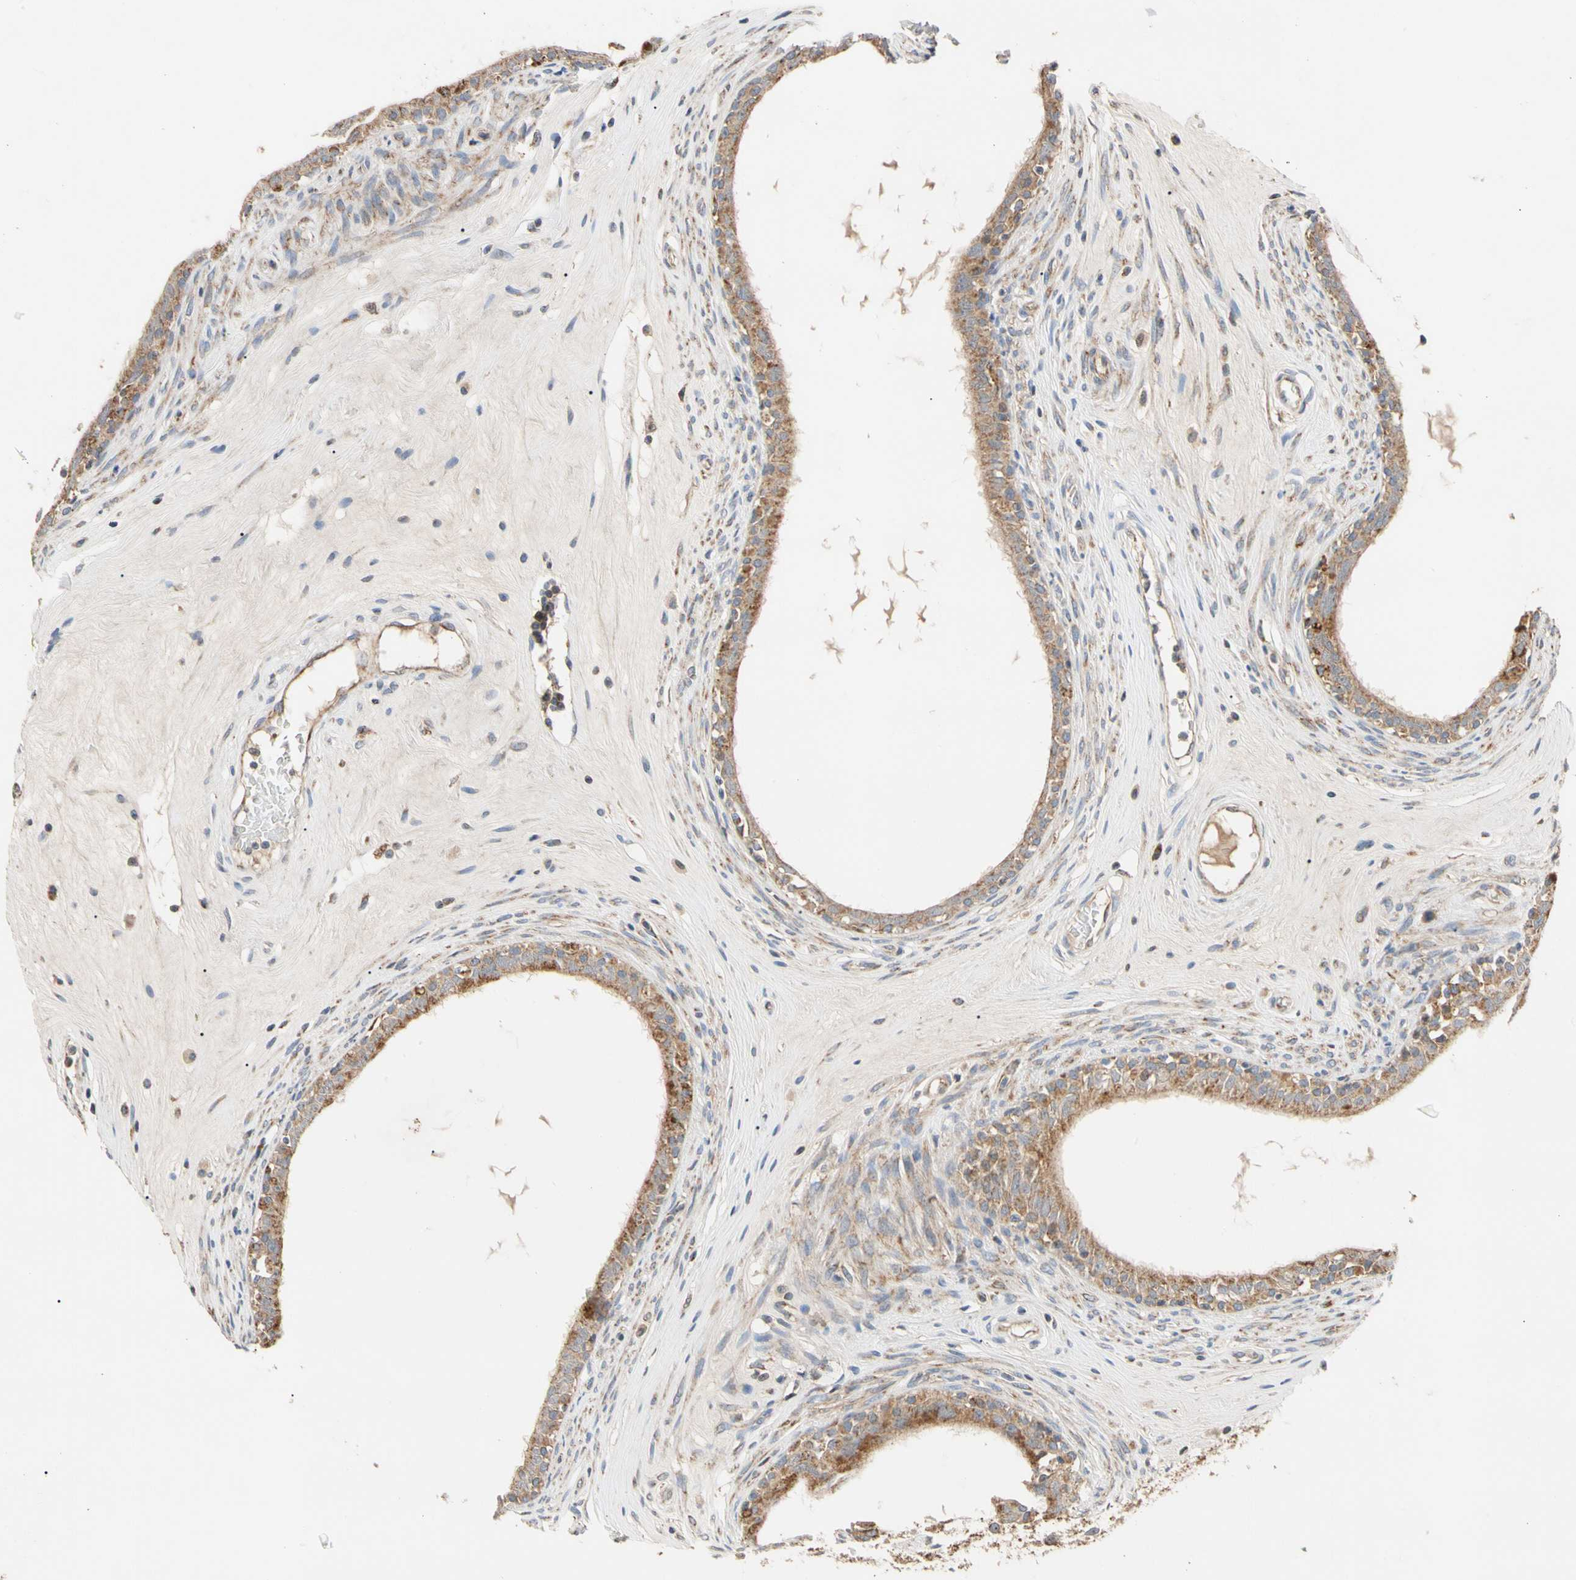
{"staining": {"intensity": "moderate", "quantity": ">75%", "location": "cytoplasmic/membranous"}, "tissue": "epididymis", "cell_type": "Glandular cells", "image_type": "normal", "snomed": [{"axis": "morphology", "description": "Normal tissue, NOS"}, {"axis": "morphology", "description": "Inflammation, NOS"}, {"axis": "topography", "description": "Epididymis"}], "caption": "Immunohistochemical staining of unremarkable human epididymis reveals >75% levels of moderate cytoplasmic/membranous protein staining in about >75% of glandular cells.", "gene": "GPD2", "patient": {"sex": "male", "age": 84}}